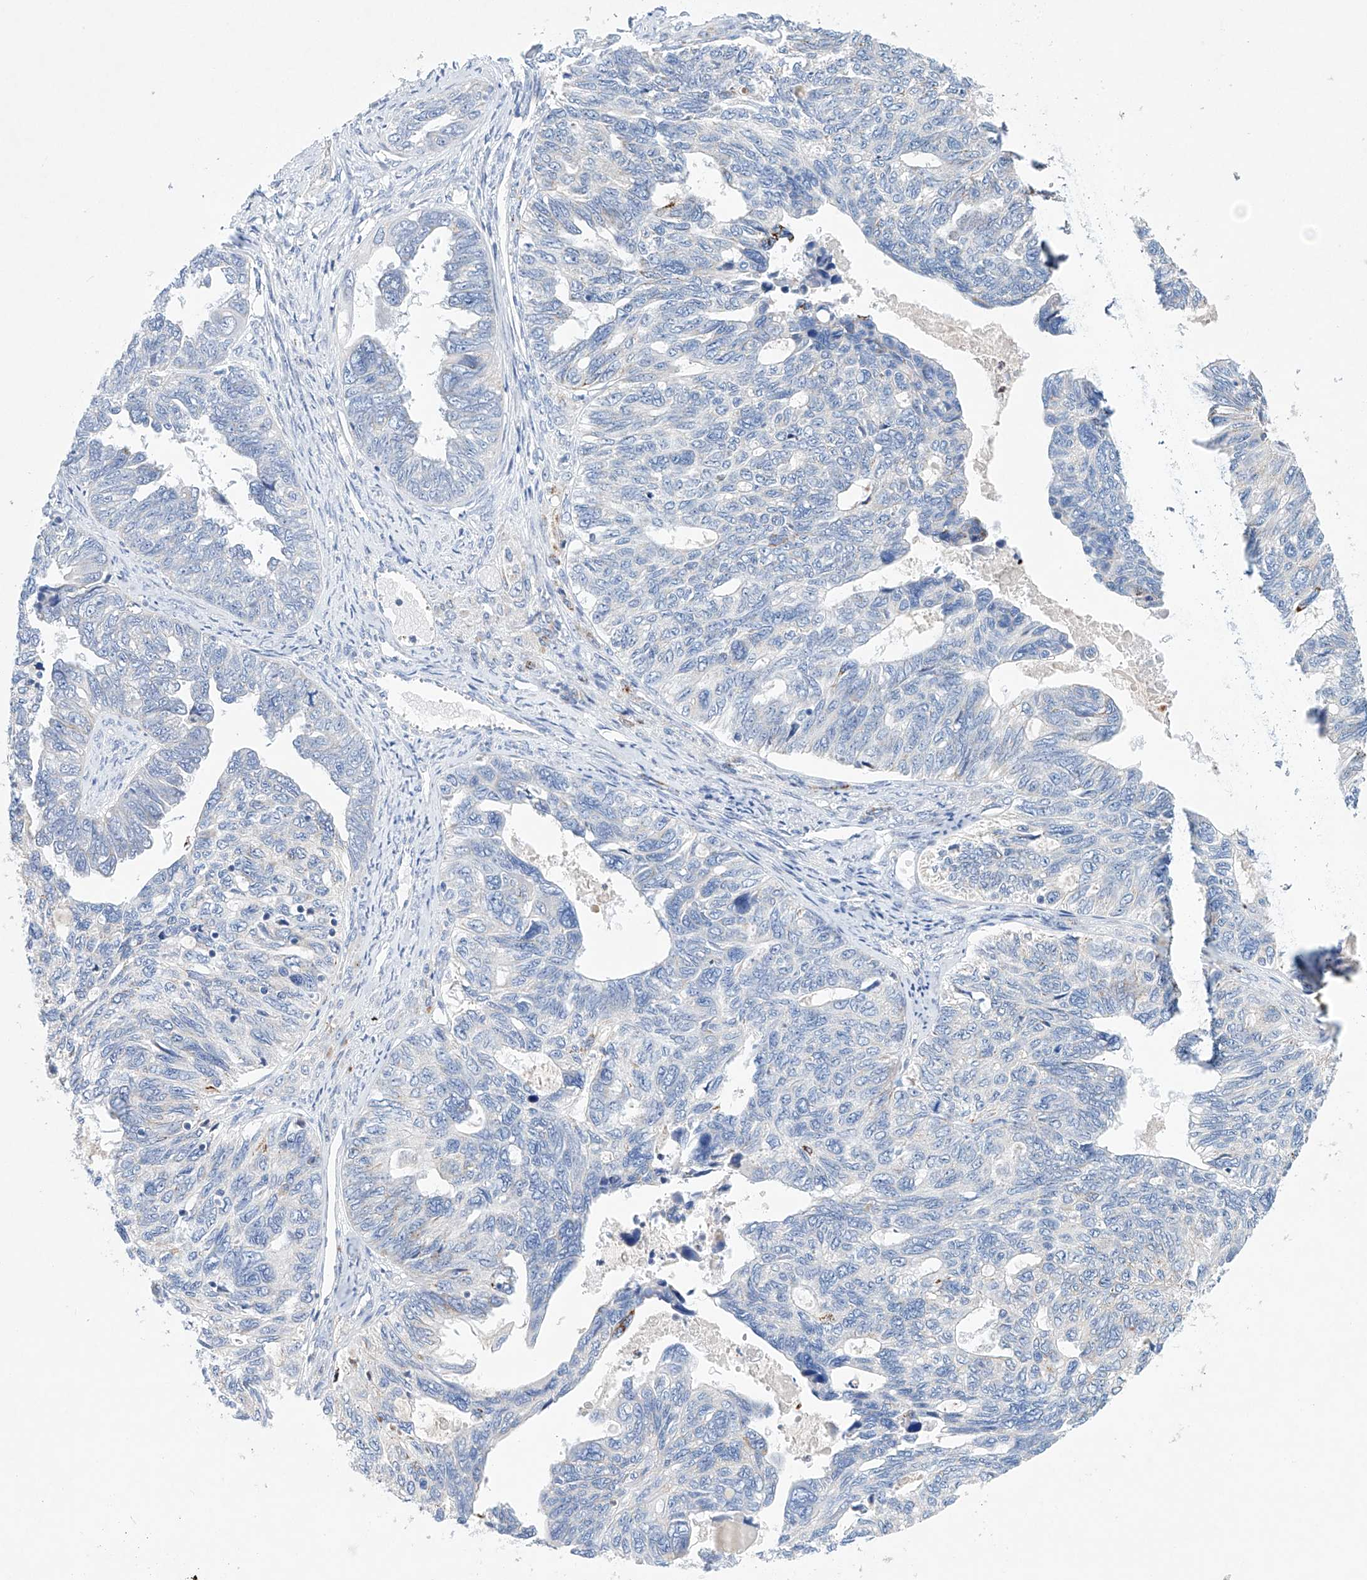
{"staining": {"intensity": "negative", "quantity": "none", "location": "none"}, "tissue": "ovarian cancer", "cell_type": "Tumor cells", "image_type": "cancer", "snomed": [{"axis": "morphology", "description": "Cystadenocarcinoma, serous, NOS"}, {"axis": "topography", "description": "Ovary"}], "caption": "Immunohistochemistry histopathology image of neoplastic tissue: ovarian serous cystadenocarcinoma stained with DAB displays no significant protein positivity in tumor cells.", "gene": "NRROS", "patient": {"sex": "female", "age": 79}}